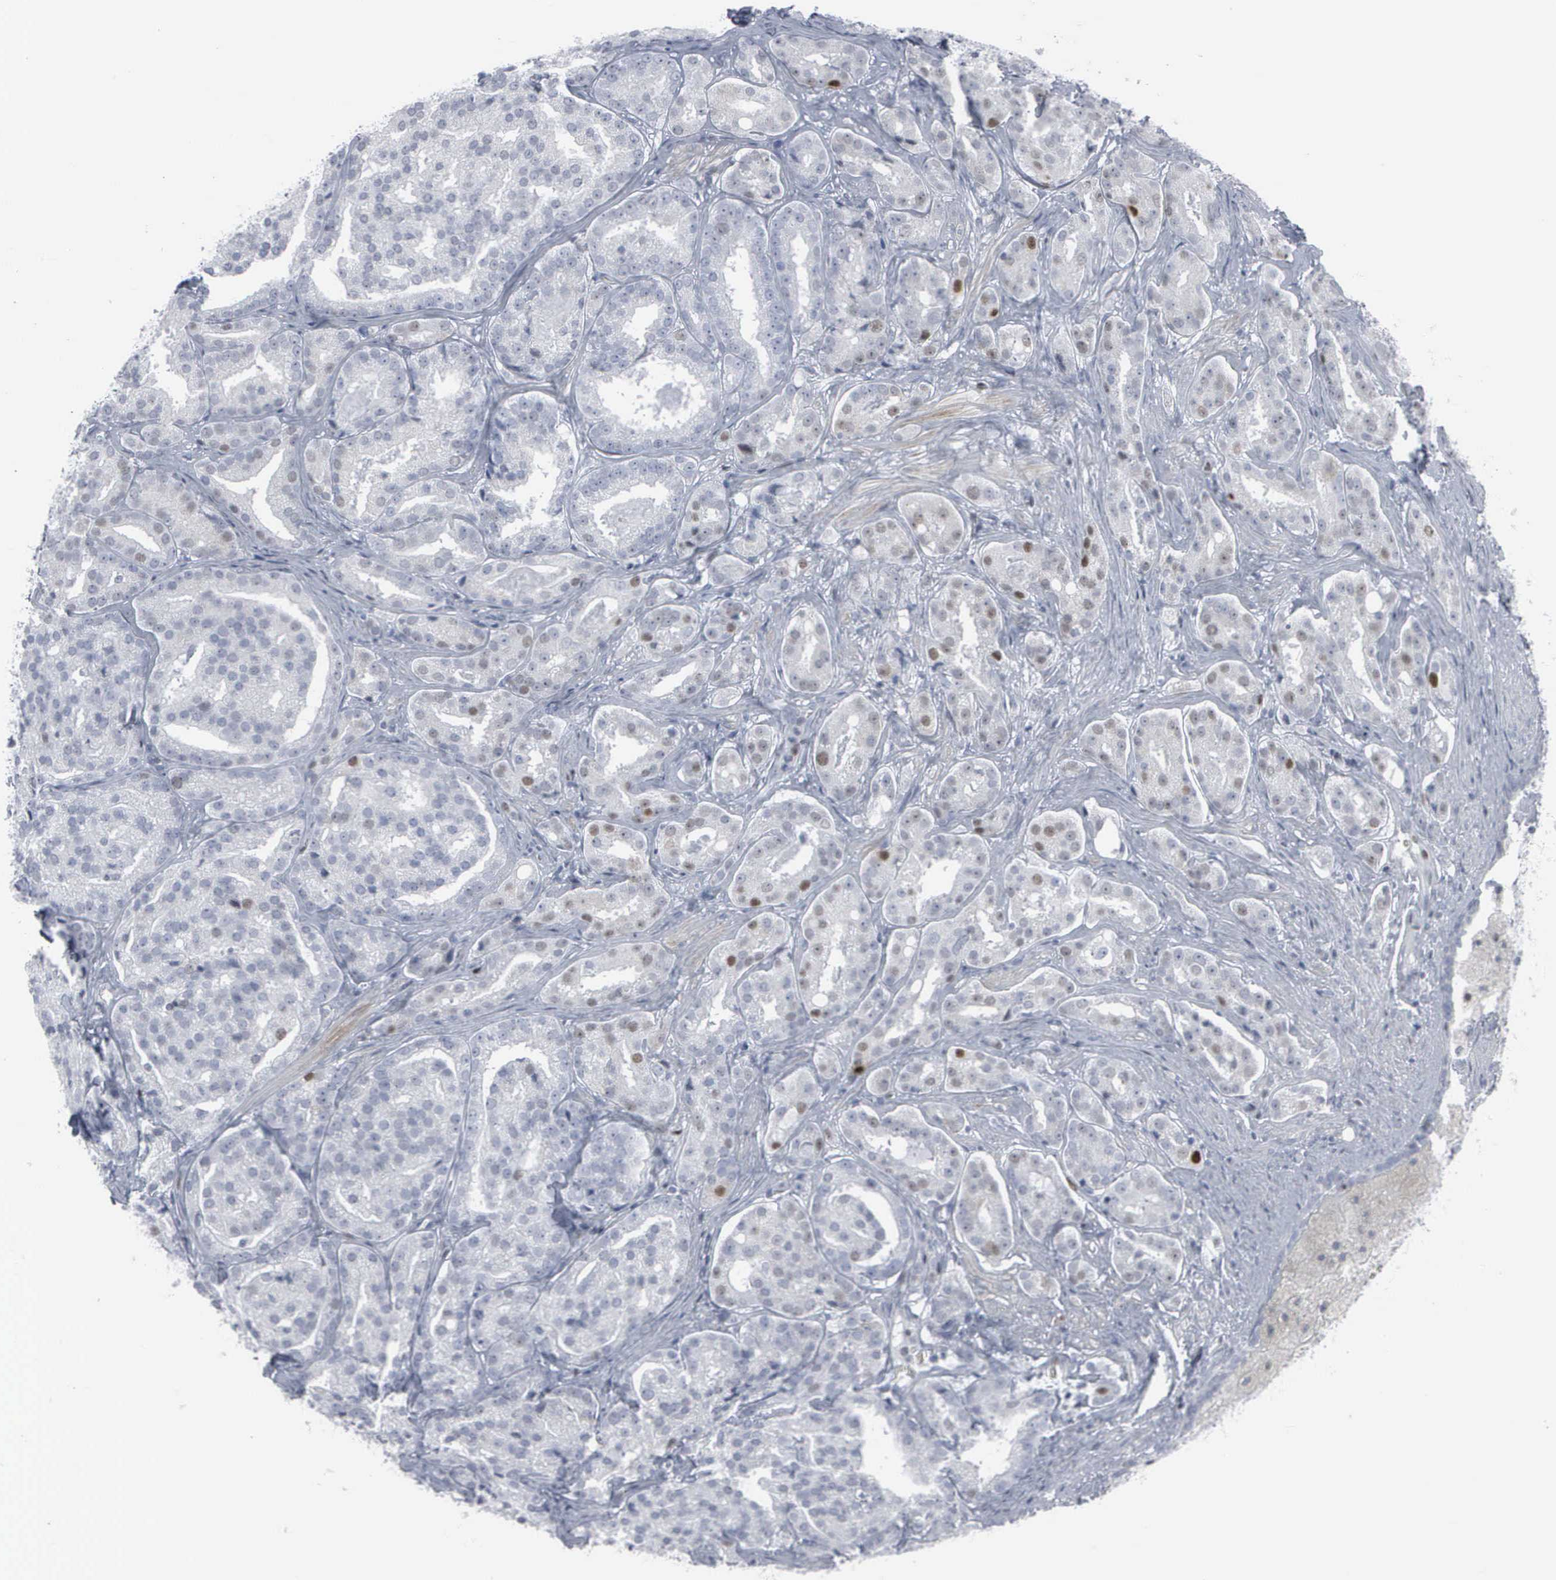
{"staining": {"intensity": "weak", "quantity": "<25%", "location": "nuclear"}, "tissue": "prostate cancer", "cell_type": "Tumor cells", "image_type": "cancer", "snomed": [{"axis": "morphology", "description": "Adenocarcinoma, High grade"}, {"axis": "topography", "description": "Prostate"}], "caption": "This is an immunohistochemistry micrograph of human prostate cancer (high-grade adenocarcinoma). There is no expression in tumor cells.", "gene": "CCND3", "patient": {"sex": "male", "age": 64}}